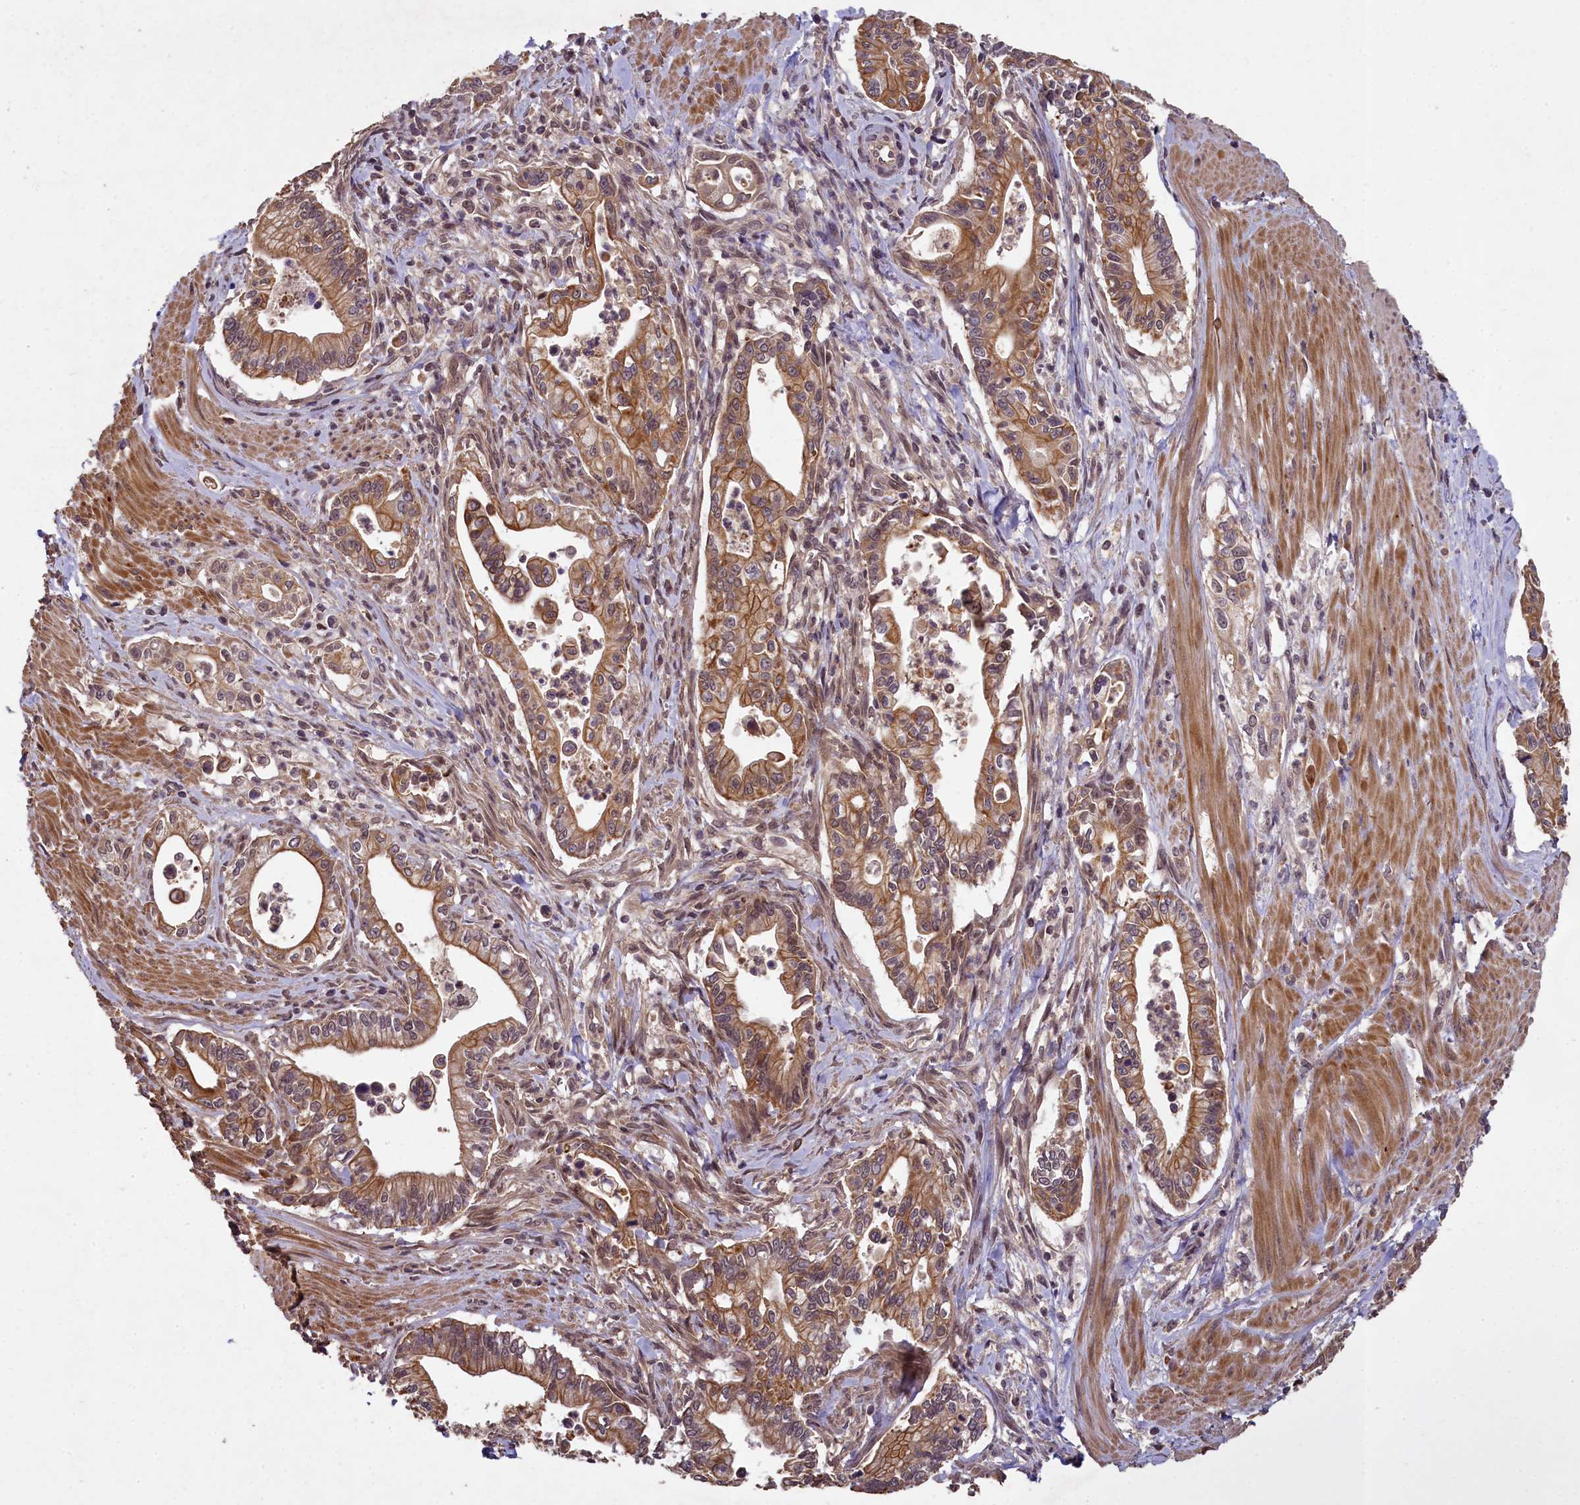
{"staining": {"intensity": "moderate", "quantity": ">75%", "location": "cytoplasmic/membranous"}, "tissue": "pancreatic cancer", "cell_type": "Tumor cells", "image_type": "cancer", "snomed": [{"axis": "morphology", "description": "Adenocarcinoma, NOS"}, {"axis": "topography", "description": "Pancreas"}], "caption": "A medium amount of moderate cytoplasmic/membranous positivity is appreciated in about >75% of tumor cells in pancreatic cancer tissue.", "gene": "CHD9", "patient": {"sex": "male", "age": 78}}